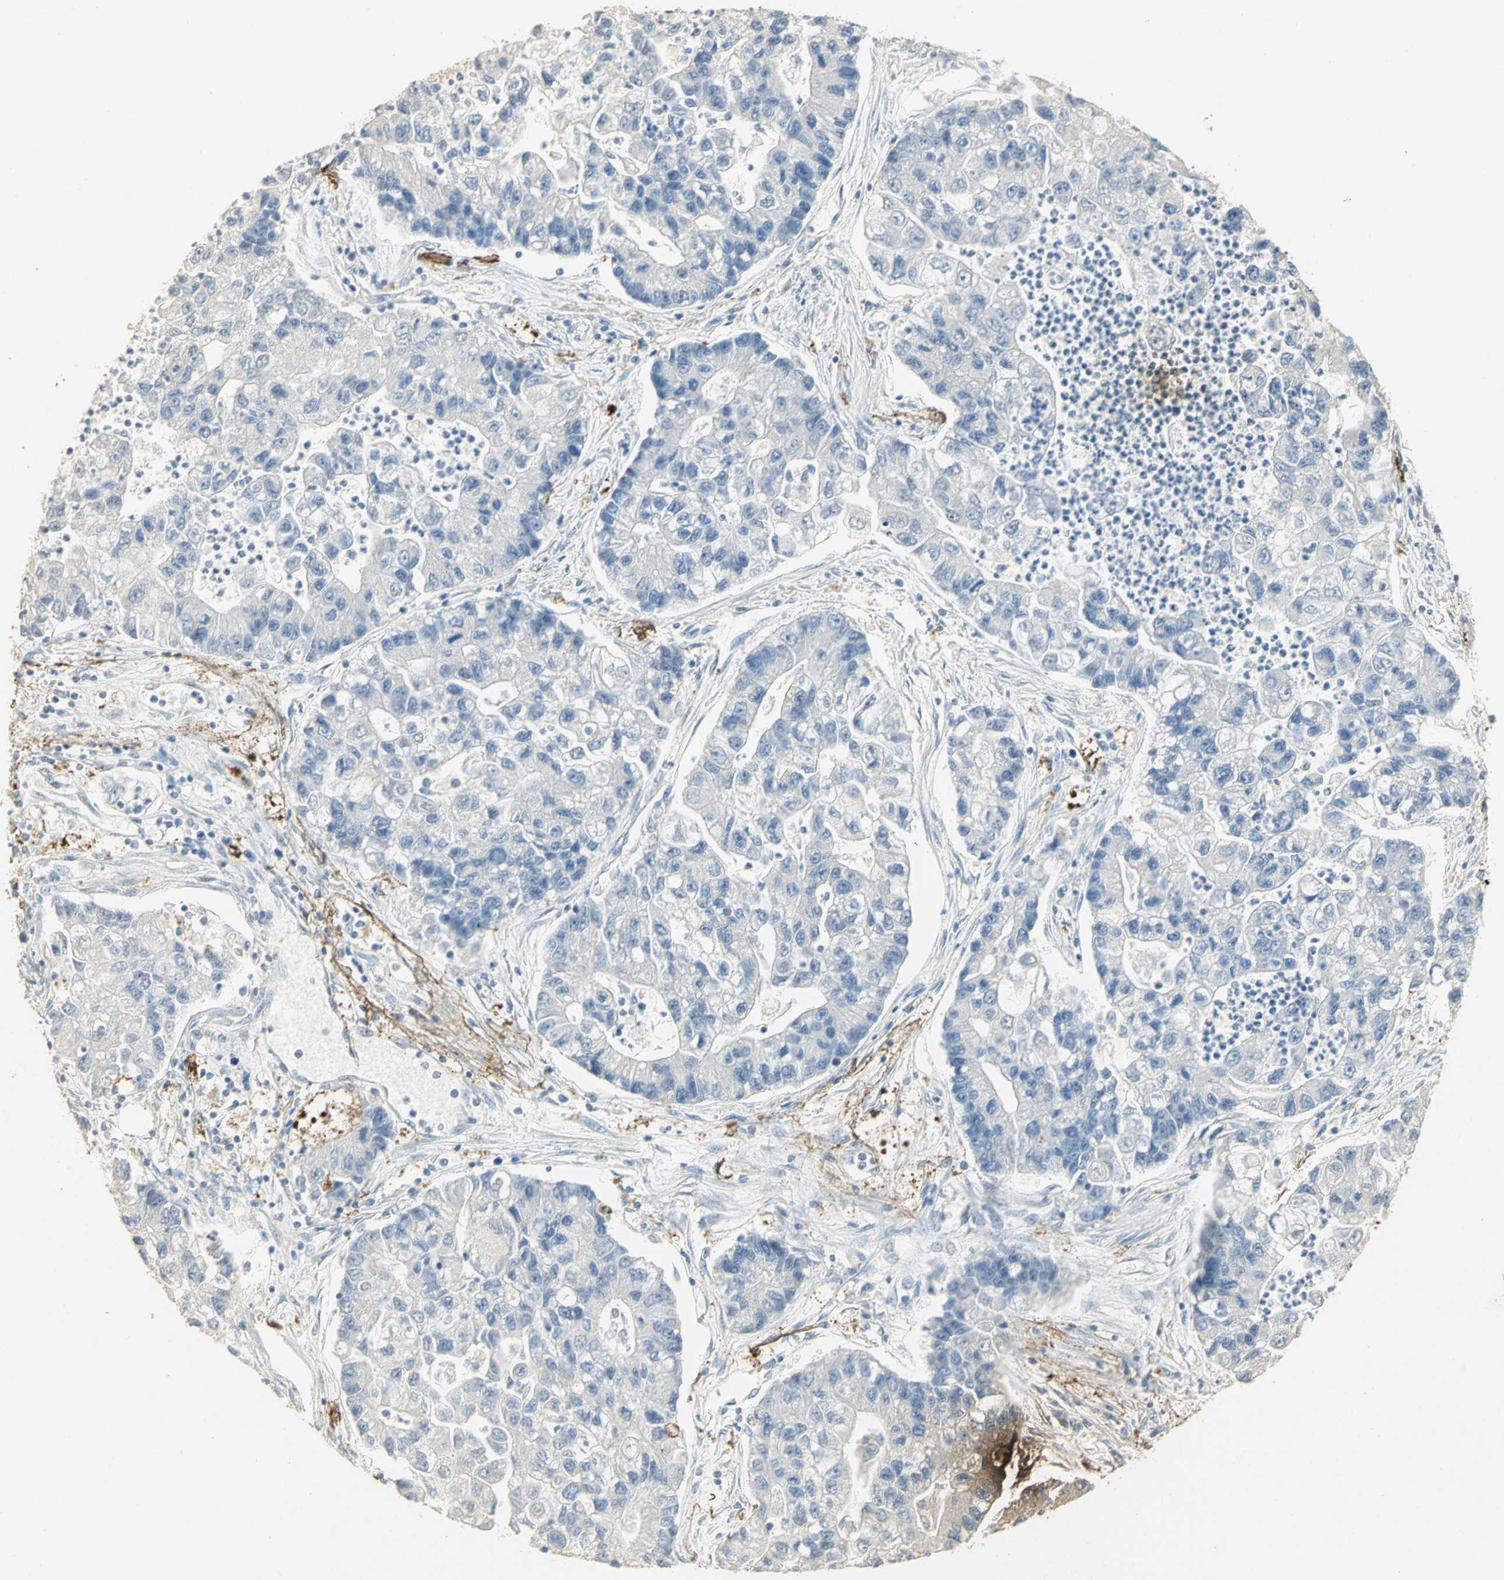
{"staining": {"intensity": "negative", "quantity": "none", "location": "none"}, "tissue": "lung cancer", "cell_type": "Tumor cells", "image_type": "cancer", "snomed": [{"axis": "morphology", "description": "Adenocarcinoma, NOS"}, {"axis": "topography", "description": "Lung"}], "caption": "Photomicrograph shows no protein staining in tumor cells of adenocarcinoma (lung) tissue.", "gene": "ASB9", "patient": {"sex": "female", "age": 51}}